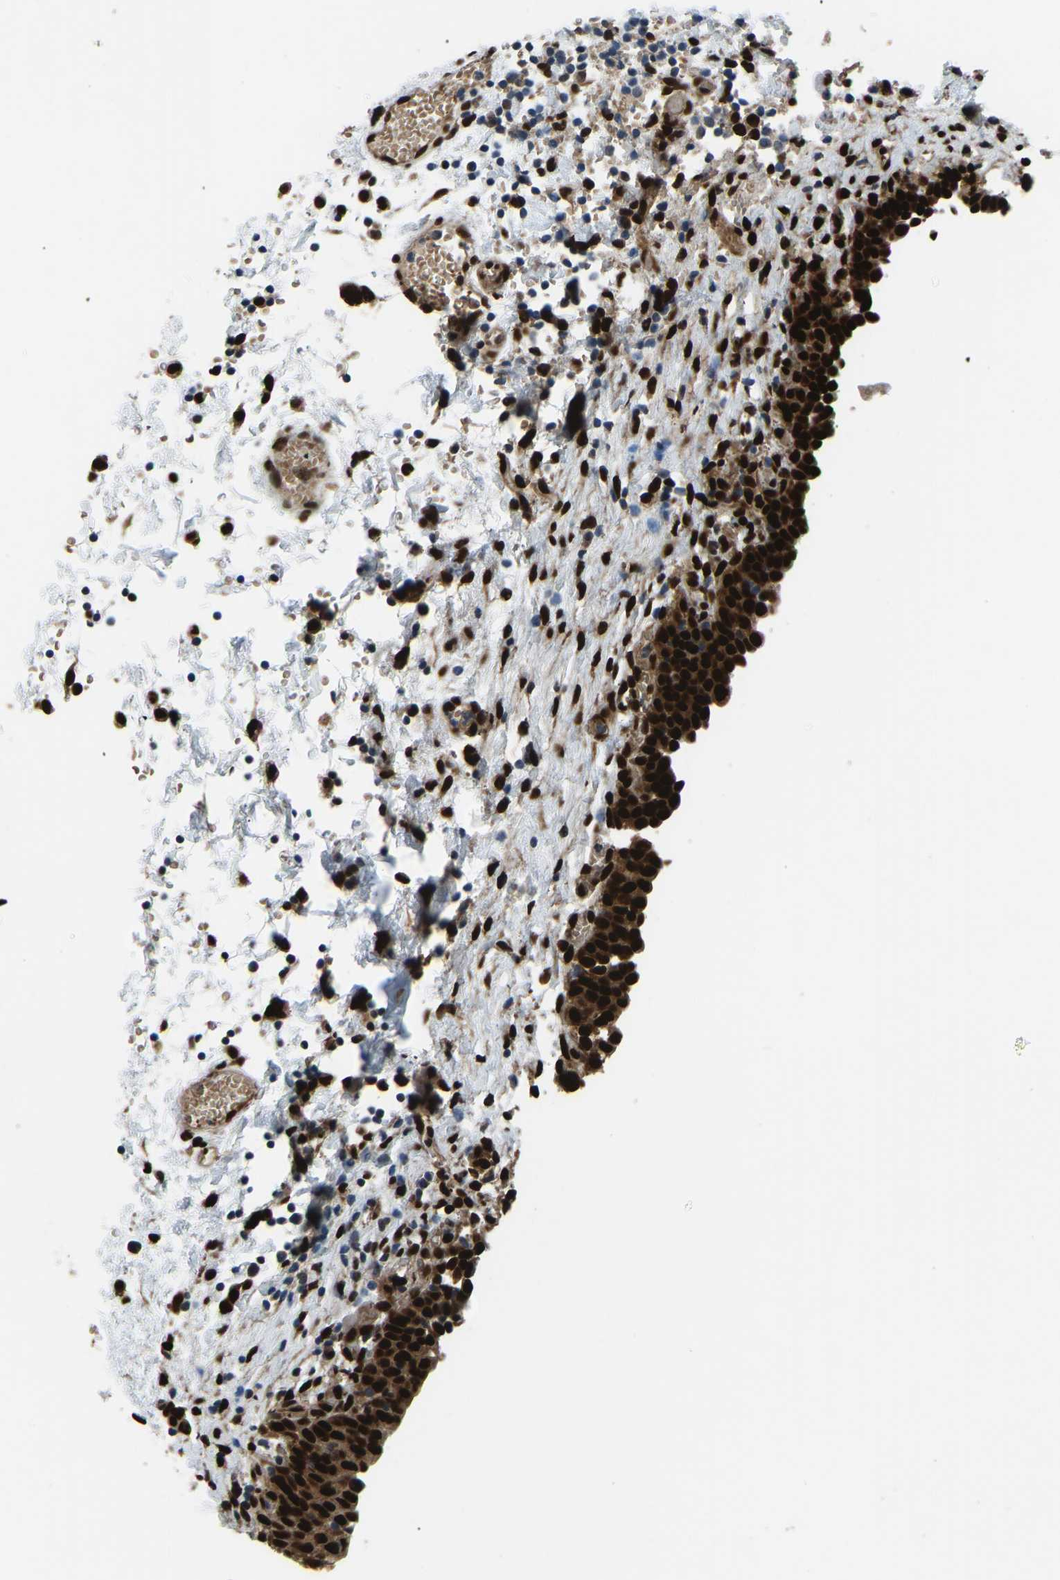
{"staining": {"intensity": "strong", "quantity": ">75%", "location": "cytoplasmic/membranous,nuclear"}, "tissue": "urinary bladder", "cell_type": "Urothelial cells", "image_type": "normal", "snomed": [{"axis": "morphology", "description": "Normal tissue, NOS"}, {"axis": "topography", "description": "Urinary bladder"}], "caption": "The immunohistochemical stain highlights strong cytoplasmic/membranous,nuclear expression in urothelial cells of benign urinary bladder. Ihc stains the protein of interest in brown and the nuclei are stained blue.", "gene": "FOS", "patient": {"sex": "male", "age": 55}}